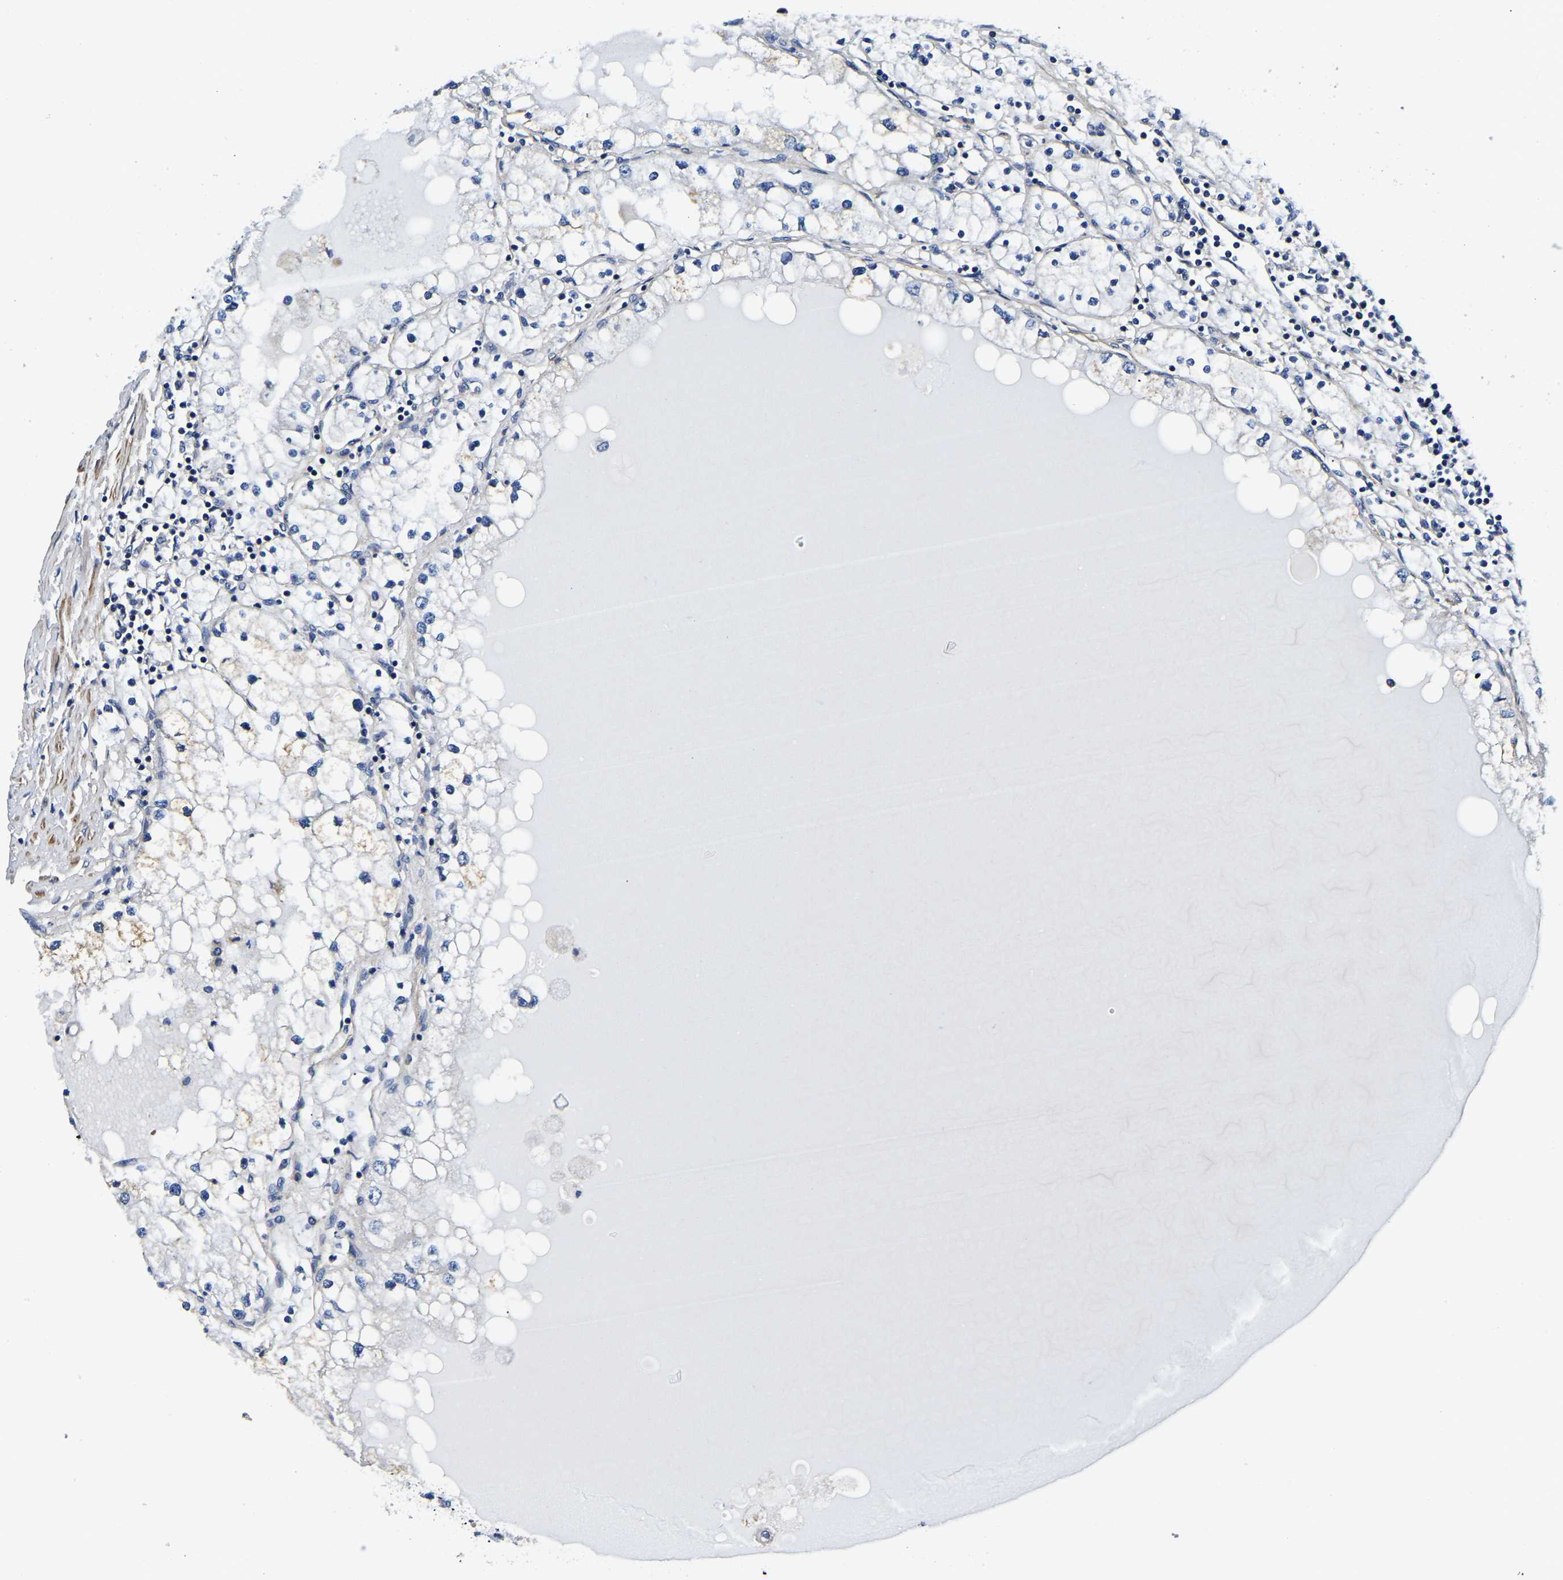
{"staining": {"intensity": "negative", "quantity": "none", "location": "none"}, "tissue": "renal cancer", "cell_type": "Tumor cells", "image_type": "cancer", "snomed": [{"axis": "morphology", "description": "Adenocarcinoma, NOS"}, {"axis": "topography", "description": "Kidney"}], "caption": "Tumor cells are negative for protein expression in human renal cancer.", "gene": "KCTD17", "patient": {"sex": "male", "age": 68}}